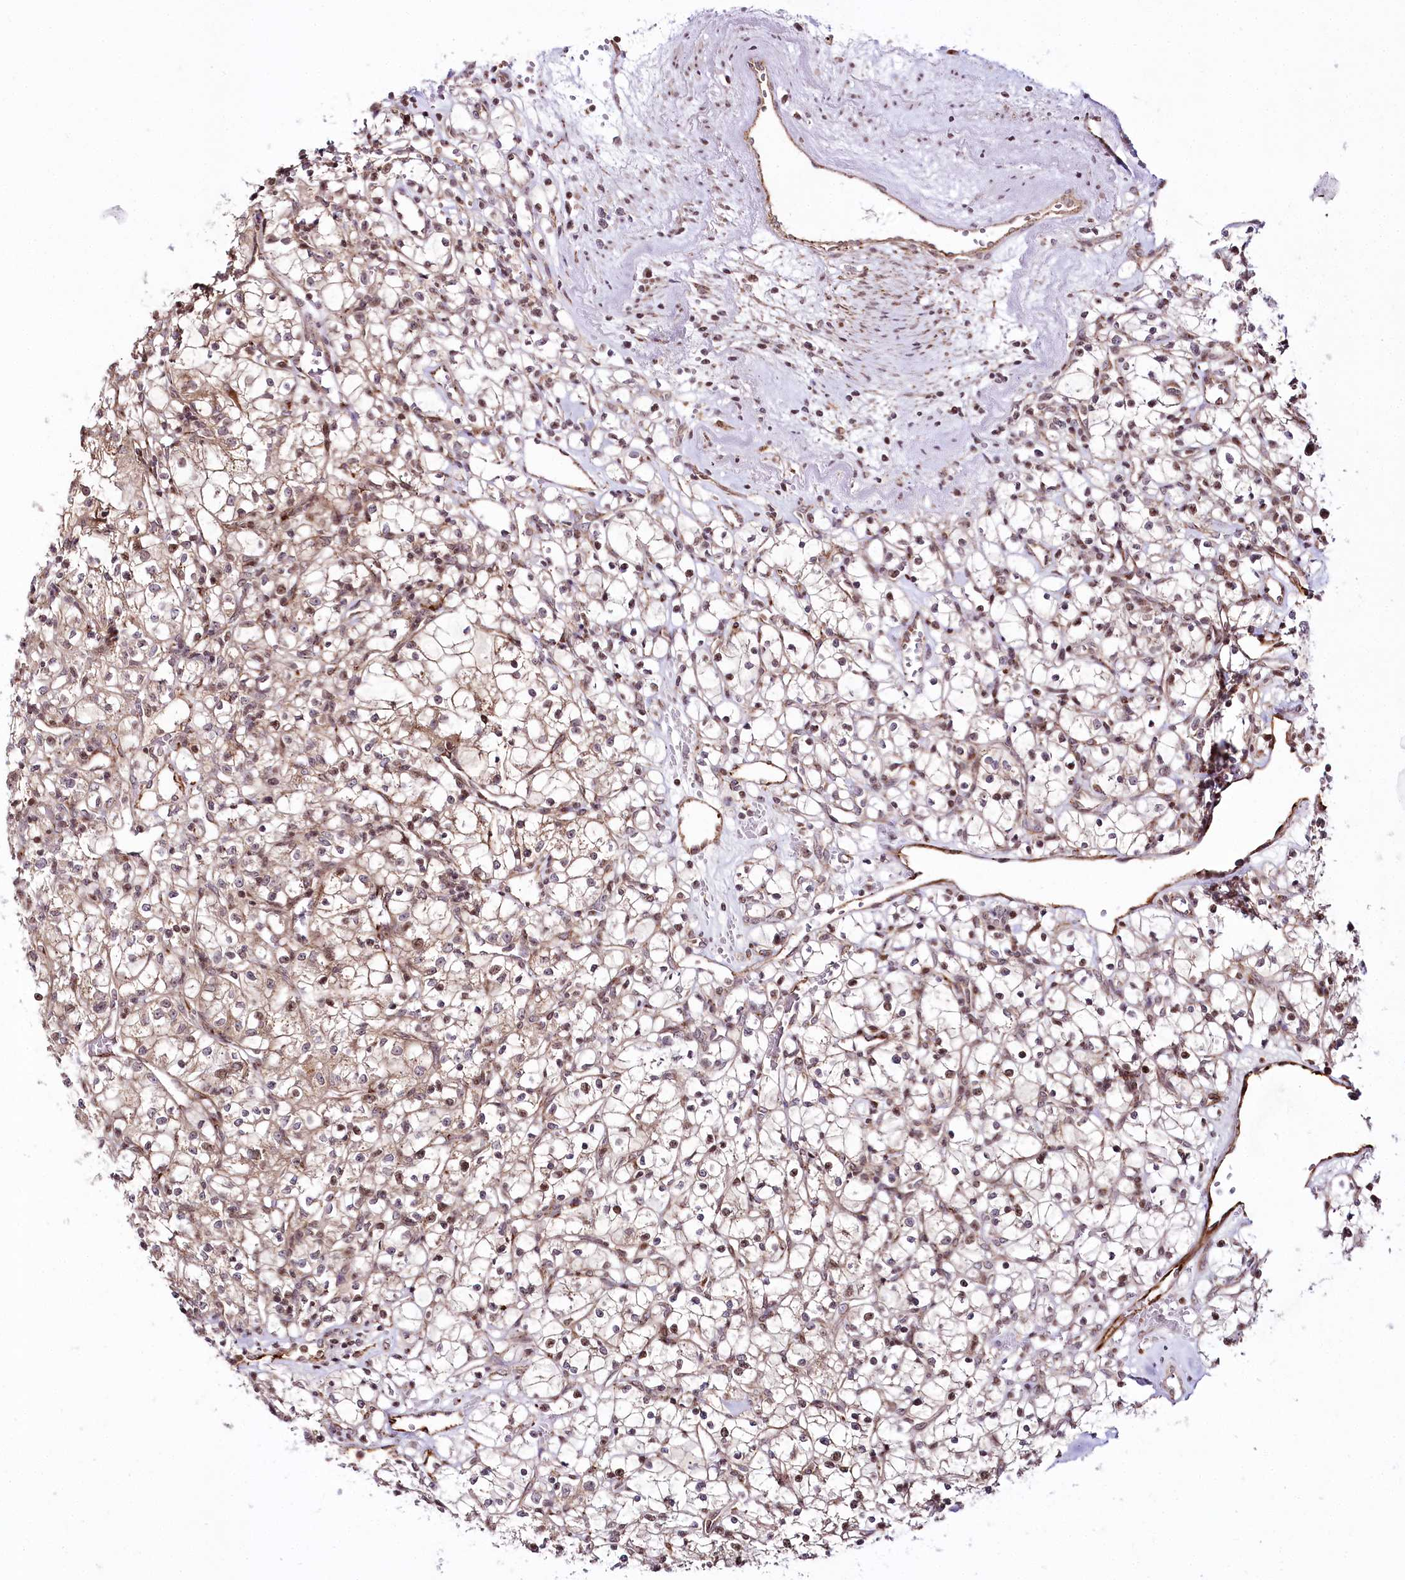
{"staining": {"intensity": "moderate", "quantity": "<25%", "location": "nuclear"}, "tissue": "renal cancer", "cell_type": "Tumor cells", "image_type": "cancer", "snomed": [{"axis": "morphology", "description": "Adenocarcinoma, NOS"}, {"axis": "topography", "description": "Kidney"}], "caption": "IHC photomicrograph of neoplastic tissue: human renal cancer stained using immunohistochemistry (IHC) reveals low levels of moderate protein expression localized specifically in the nuclear of tumor cells, appearing as a nuclear brown color.", "gene": "HOXC8", "patient": {"sex": "female", "age": 59}}